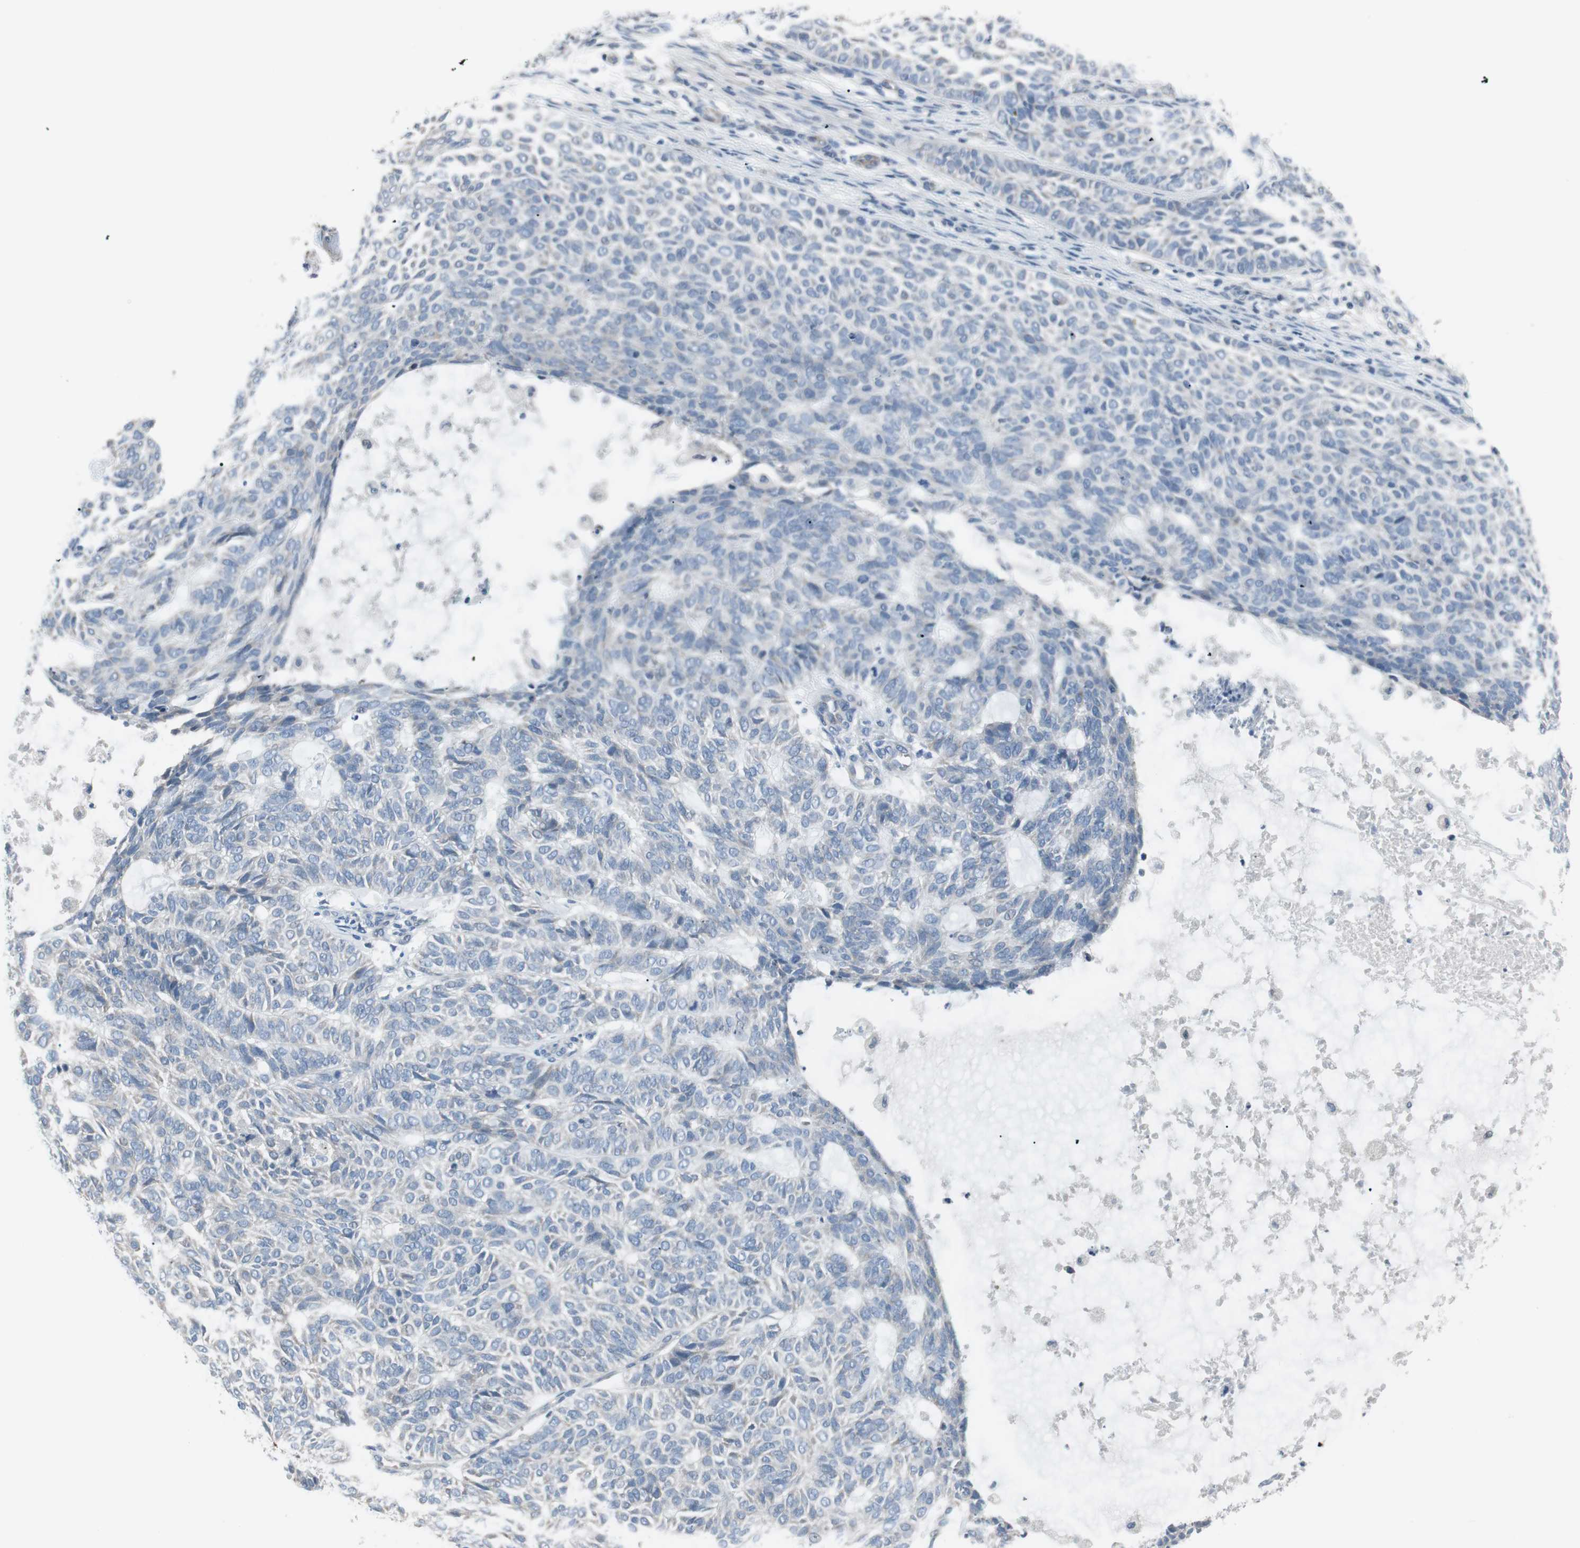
{"staining": {"intensity": "negative", "quantity": "none", "location": "none"}, "tissue": "skin cancer", "cell_type": "Tumor cells", "image_type": "cancer", "snomed": [{"axis": "morphology", "description": "Basal cell carcinoma"}, {"axis": "topography", "description": "Skin"}], "caption": "Protein analysis of skin cancer (basal cell carcinoma) displays no significant expression in tumor cells.", "gene": "PIGR", "patient": {"sex": "male", "age": 87}}